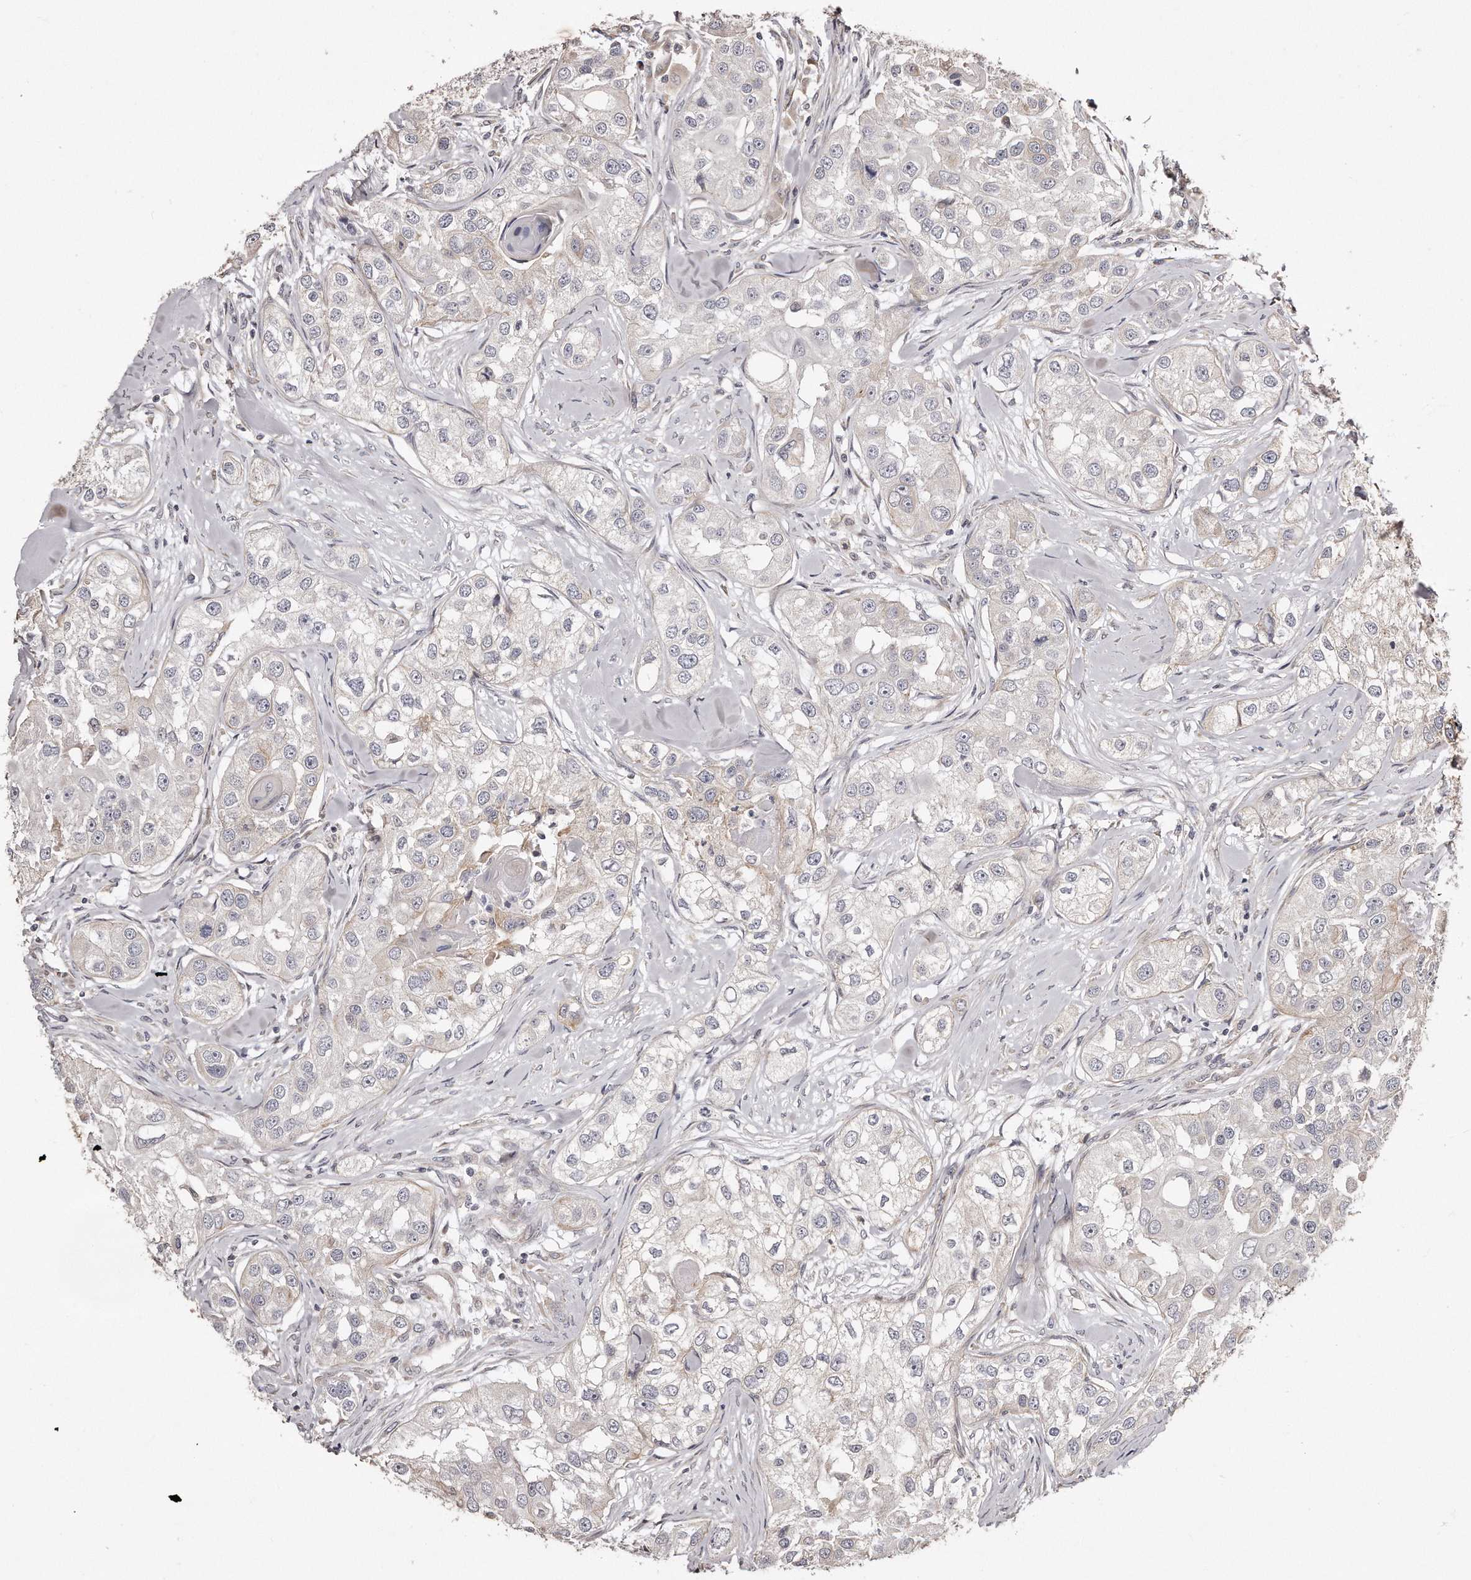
{"staining": {"intensity": "negative", "quantity": "none", "location": "none"}, "tissue": "head and neck cancer", "cell_type": "Tumor cells", "image_type": "cancer", "snomed": [{"axis": "morphology", "description": "Normal tissue, NOS"}, {"axis": "morphology", "description": "Squamous cell carcinoma, NOS"}, {"axis": "topography", "description": "Skeletal muscle"}, {"axis": "topography", "description": "Head-Neck"}], "caption": "An immunohistochemistry image of head and neck cancer (squamous cell carcinoma) is shown. There is no staining in tumor cells of head and neck cancer (squamous cell carcinoma).", "gene": "TRAPPC14", "patient": {"sex": "male", "age": 51}}